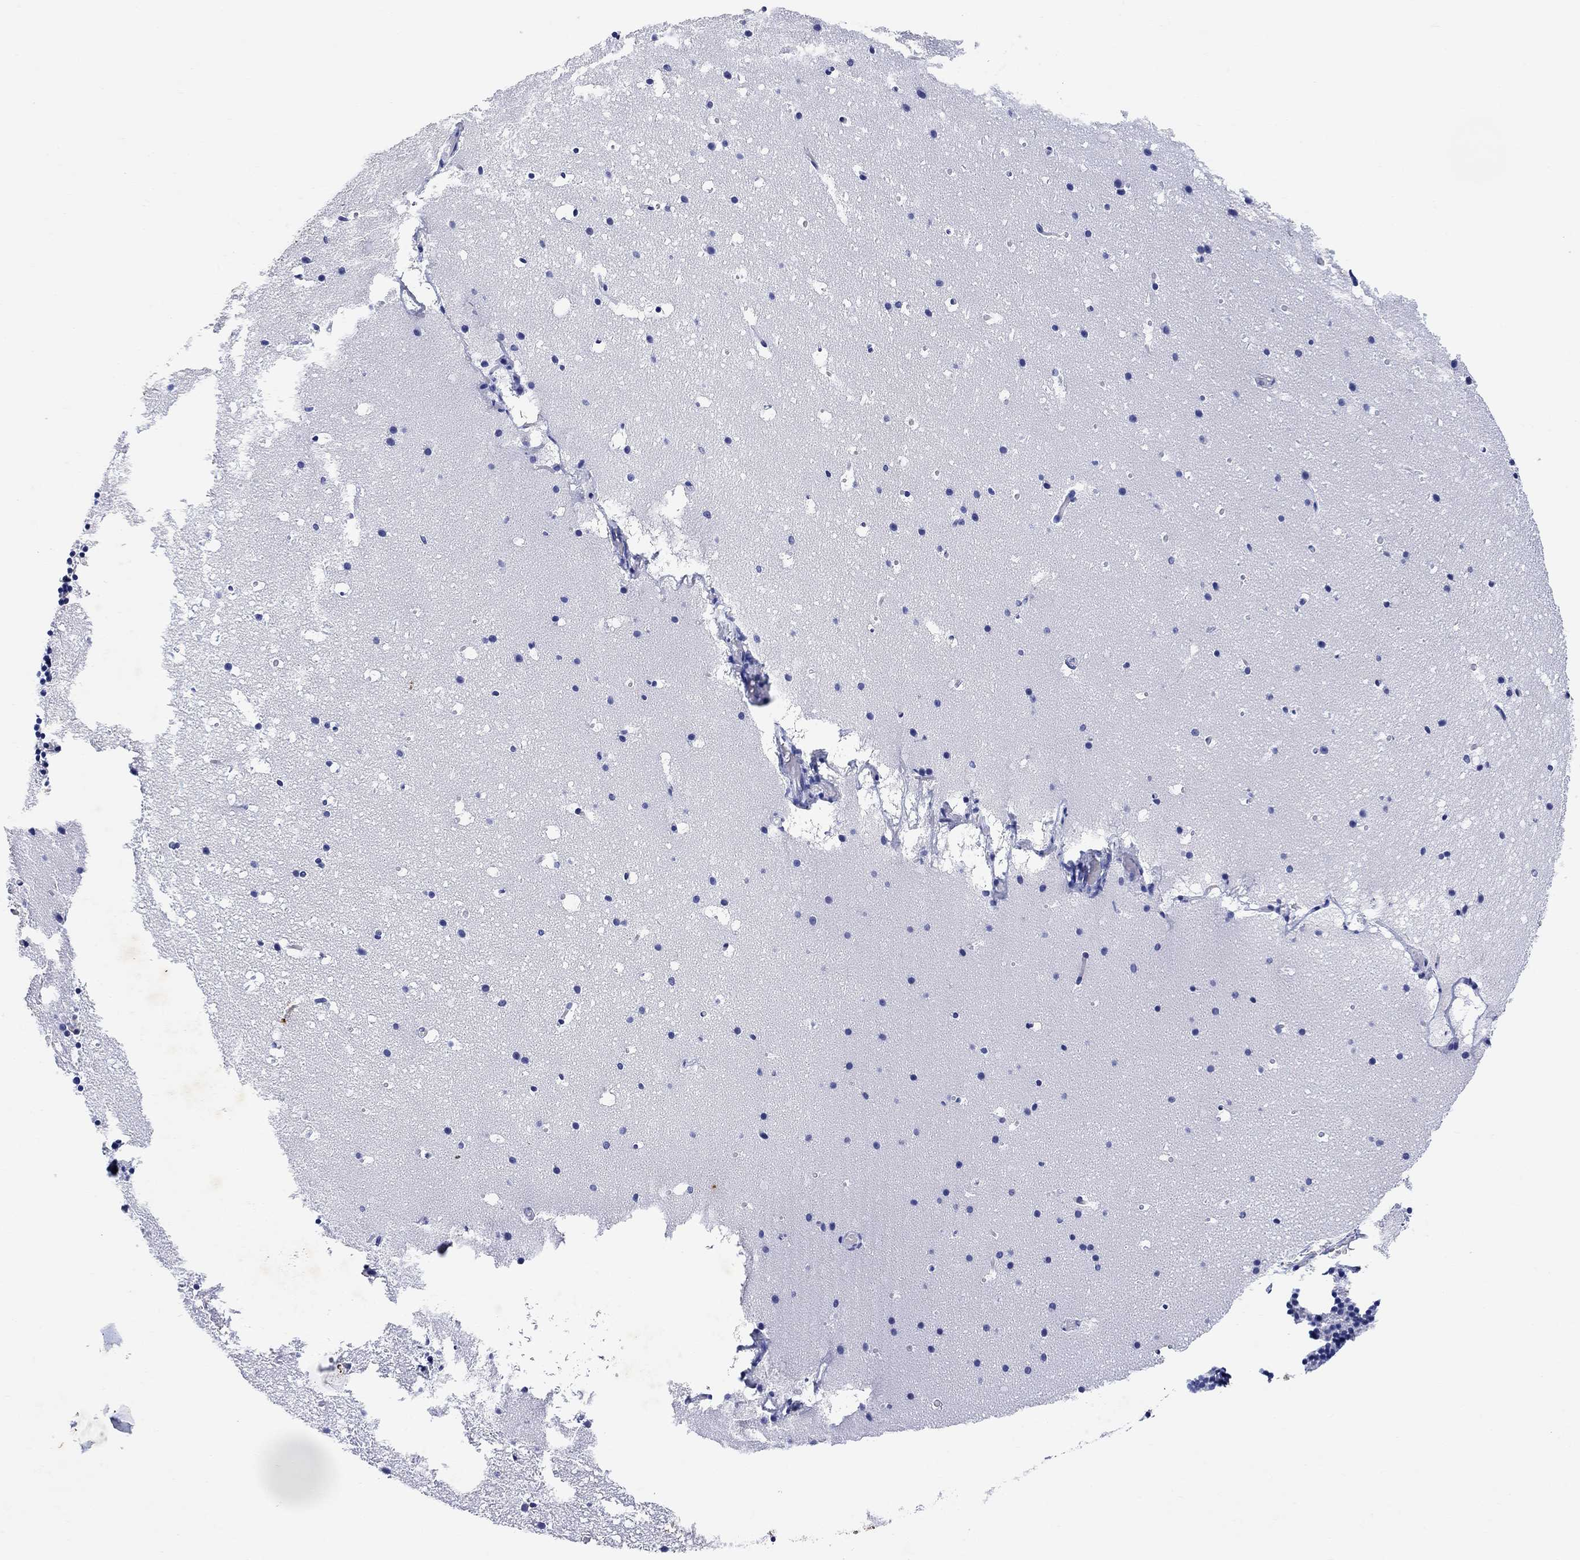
{"staining": {"intensity": "negative", "quantity": "none", "location": "none"}, "tissue": "cerebellum", "cell_type": "Cells in granular layer", "image_type": "normal", "snomed": [{"axis": "morphology", "description": "Normal tissue, NOS"}, {"axis": "topography", "description": "Cerebellum"}], "caption": "High magnification brightfield microscopy of normal cerebellum stained with DAB (brown) and counterstained with hematoxylin (blue): cells in granular layer show no significant expression. The staining was performed using DAB (3,3'-diaminobenzidine) to visualize the protein expression in brown, while the nuclei were stained in blue with hematoxylin (Magnification: 20x).", "gene": "TYR", "patient": {"sex": "male", "age": 37}}